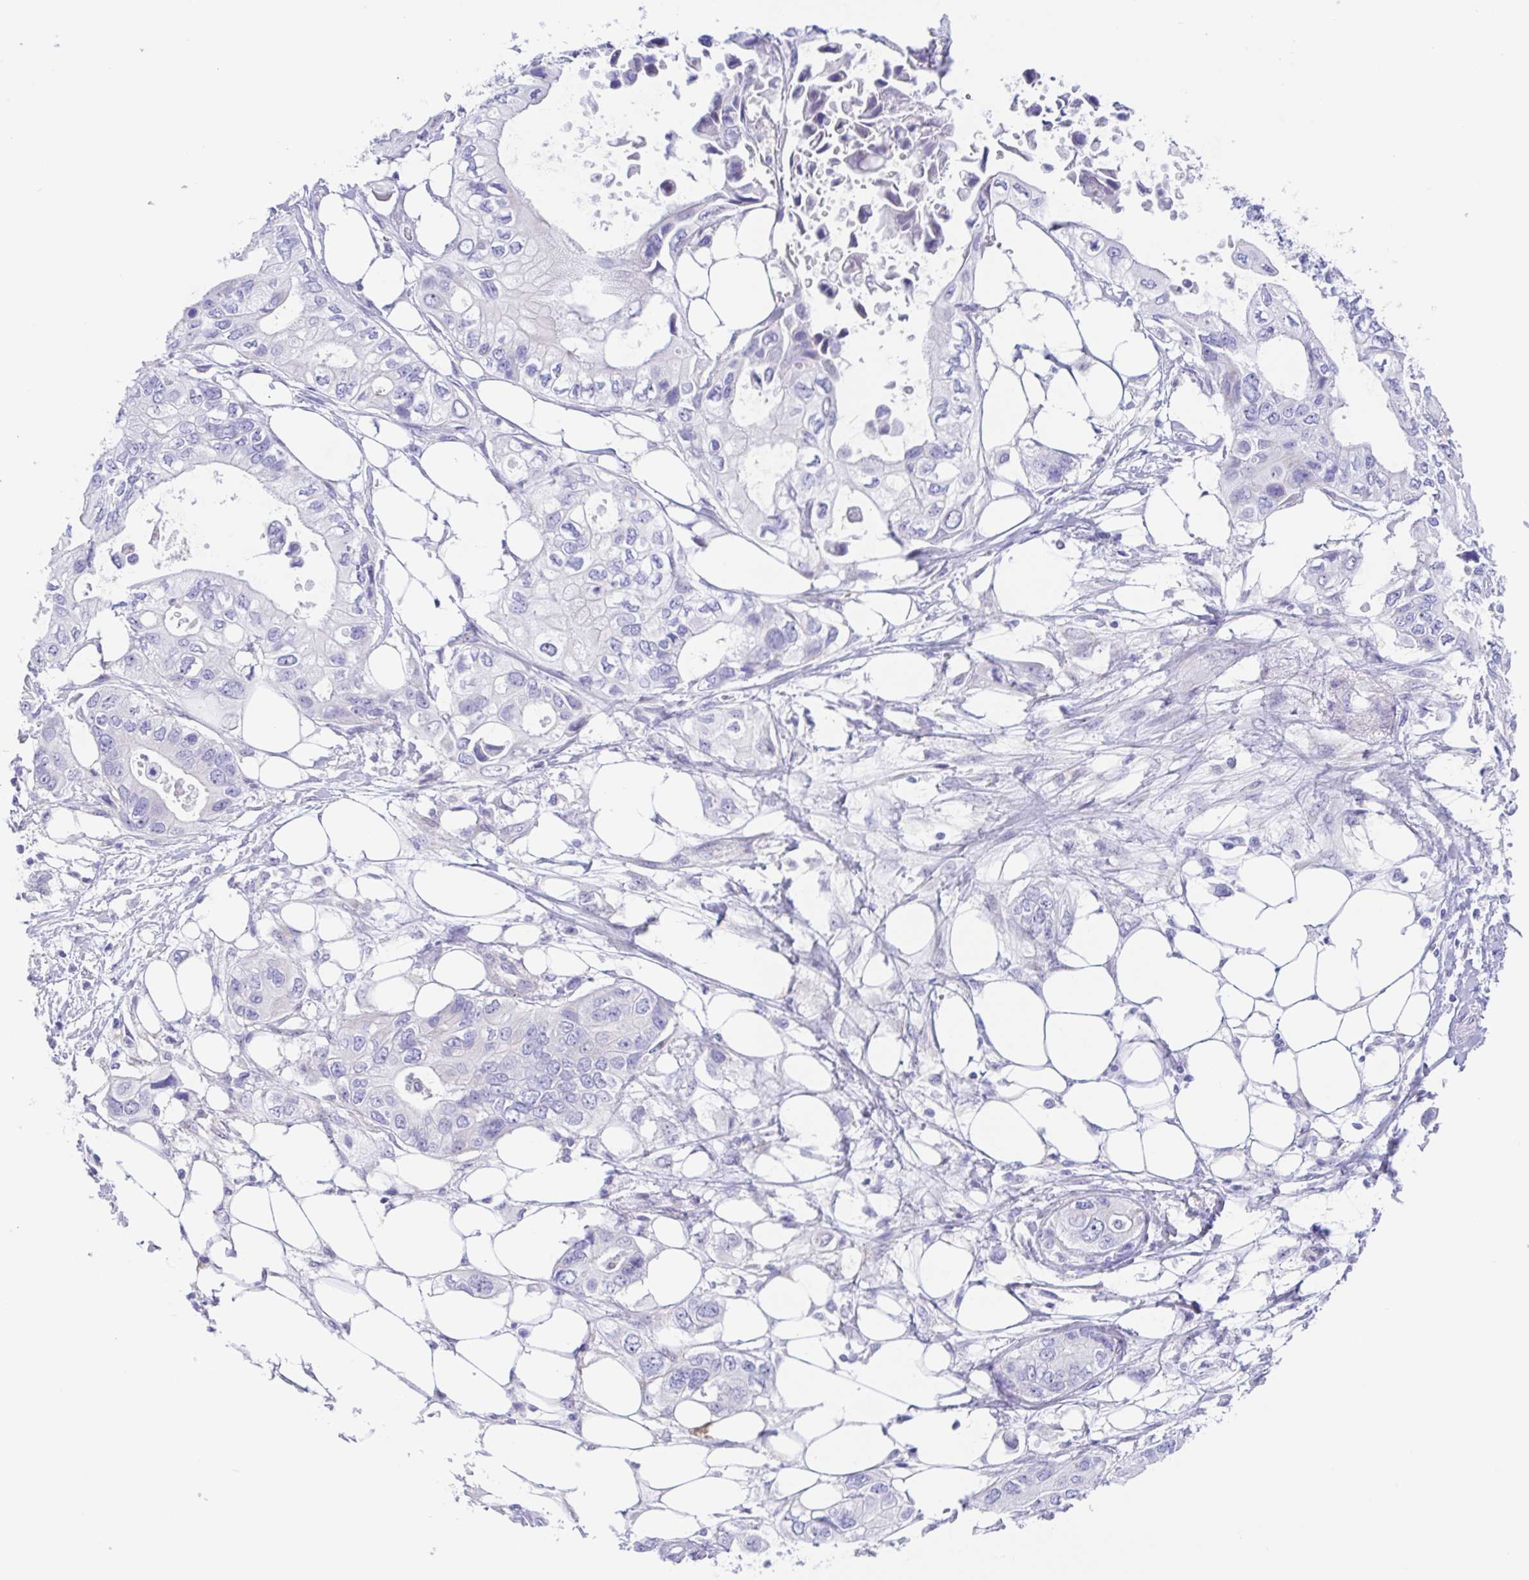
{"staining": {"intensity": "negative", "quantity": "none", "location": "none"}, "tissue": "pancreatic cancer", "cell_type": "Tumor cells", "image_type": "cancer", "snomed": [{"axis": "morphology", "description": "Adenocarcinoma, NOS"}, {"axis": "topography", "description": "Pancreas"}], "caption": "High power microscopy micrograph of an immunohistochemistry (IHC) micrograph of adenocarcinoma (pancreatic), revealing no significant expression in tumor cells.", "gene": "MUCL3", "patient": {"sex": "female", "age": 63}}